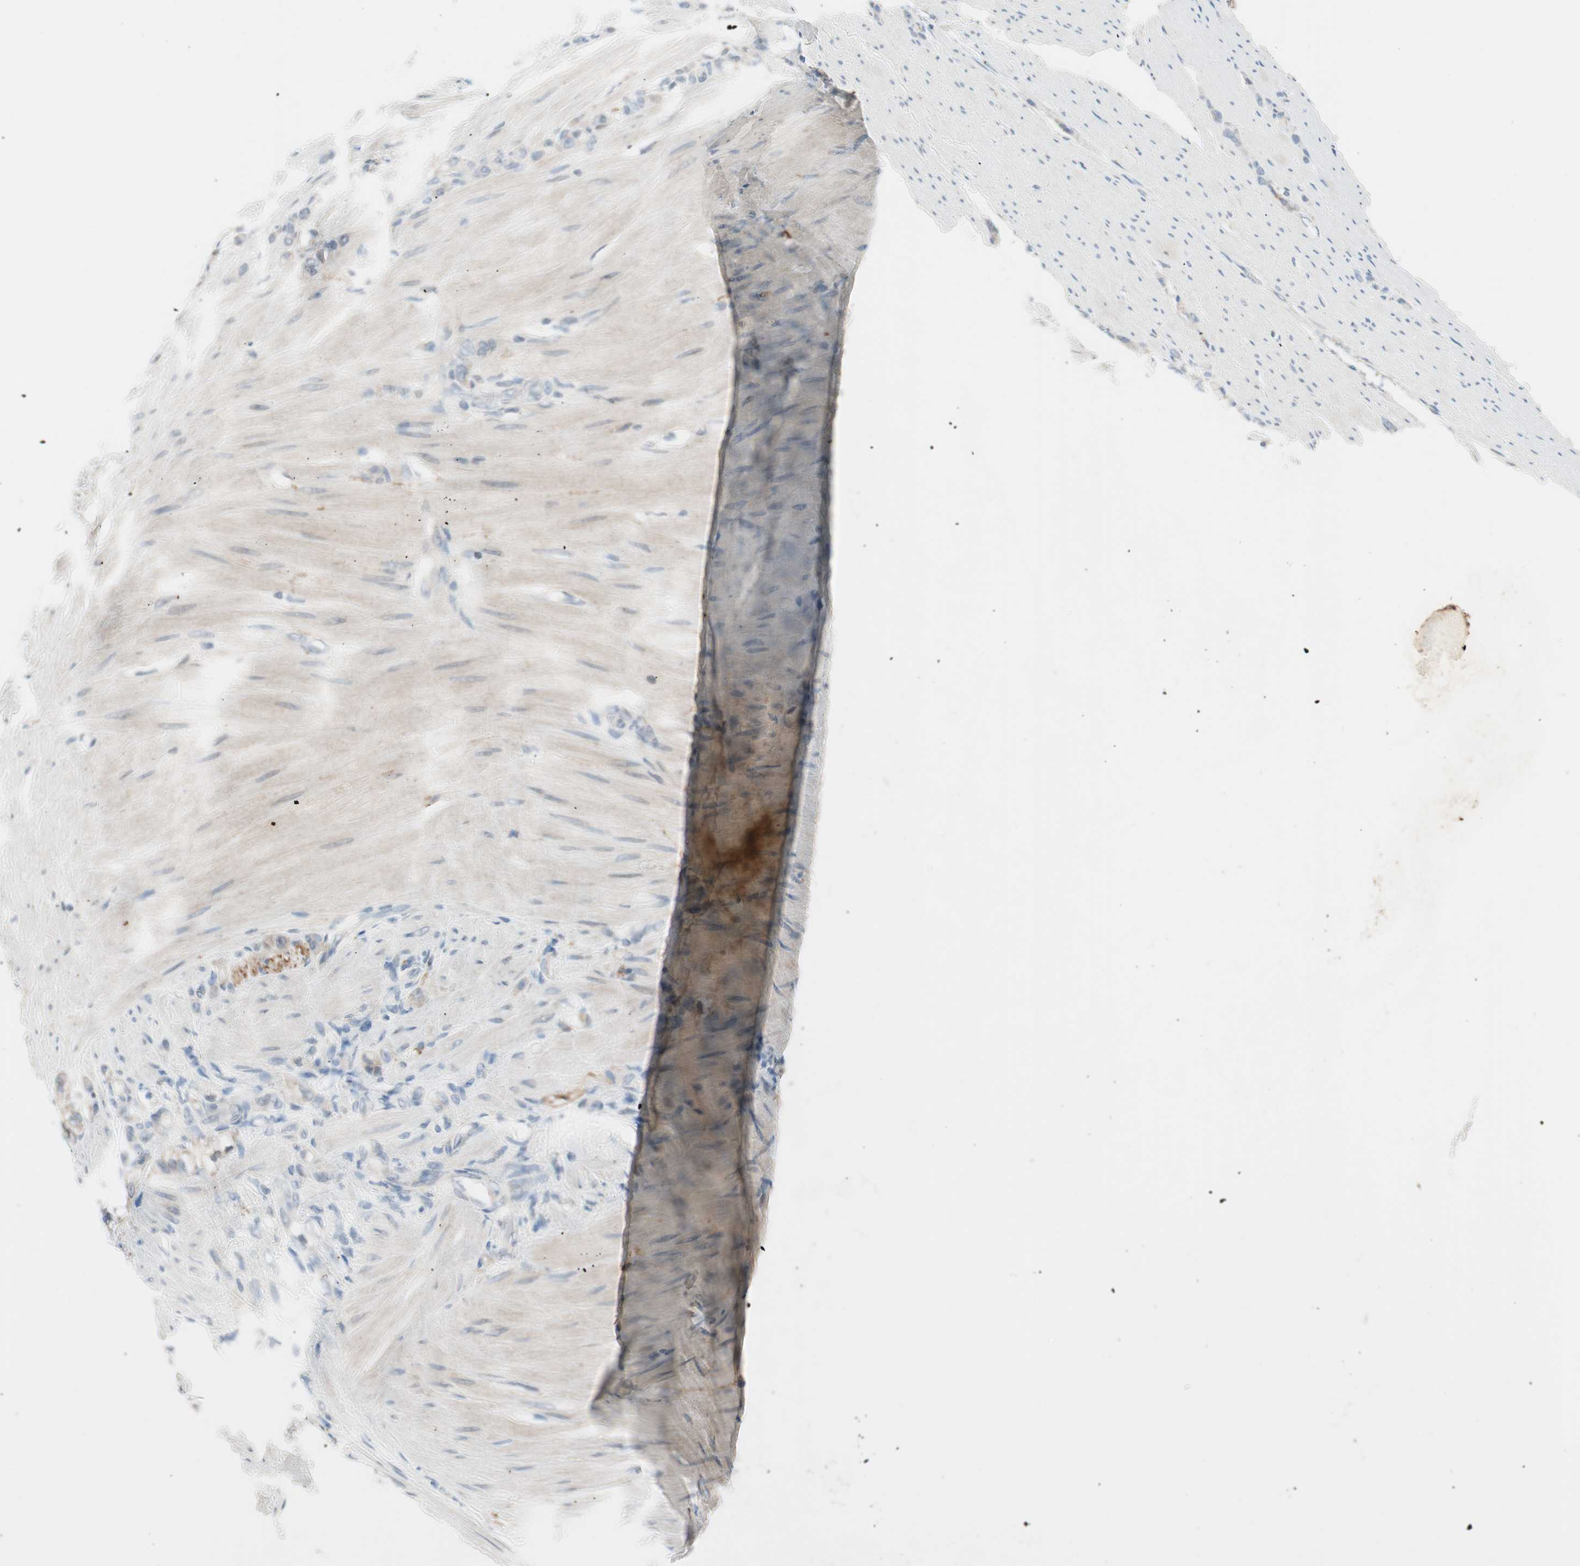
{"staining": {"intensity": "negative", "quantity": "none", "location": "none"}, "tissue": "stomach cancer", "cell_type": "Tumor cells", "image_type": "cancer", "snomed": [{"axis": "morphology", "description": "Adenocarcinoma, NOS"}, {"axis": "topography", "description": "Stomach"}], "caption": "IHC photomicrograph of stomach cancer (adenocarcinoma) stained for a protein (brown), which reveals no positivity in tumor cells.", "gene": "GNAO1", "patient": {"sex": "male", "age": 82}}